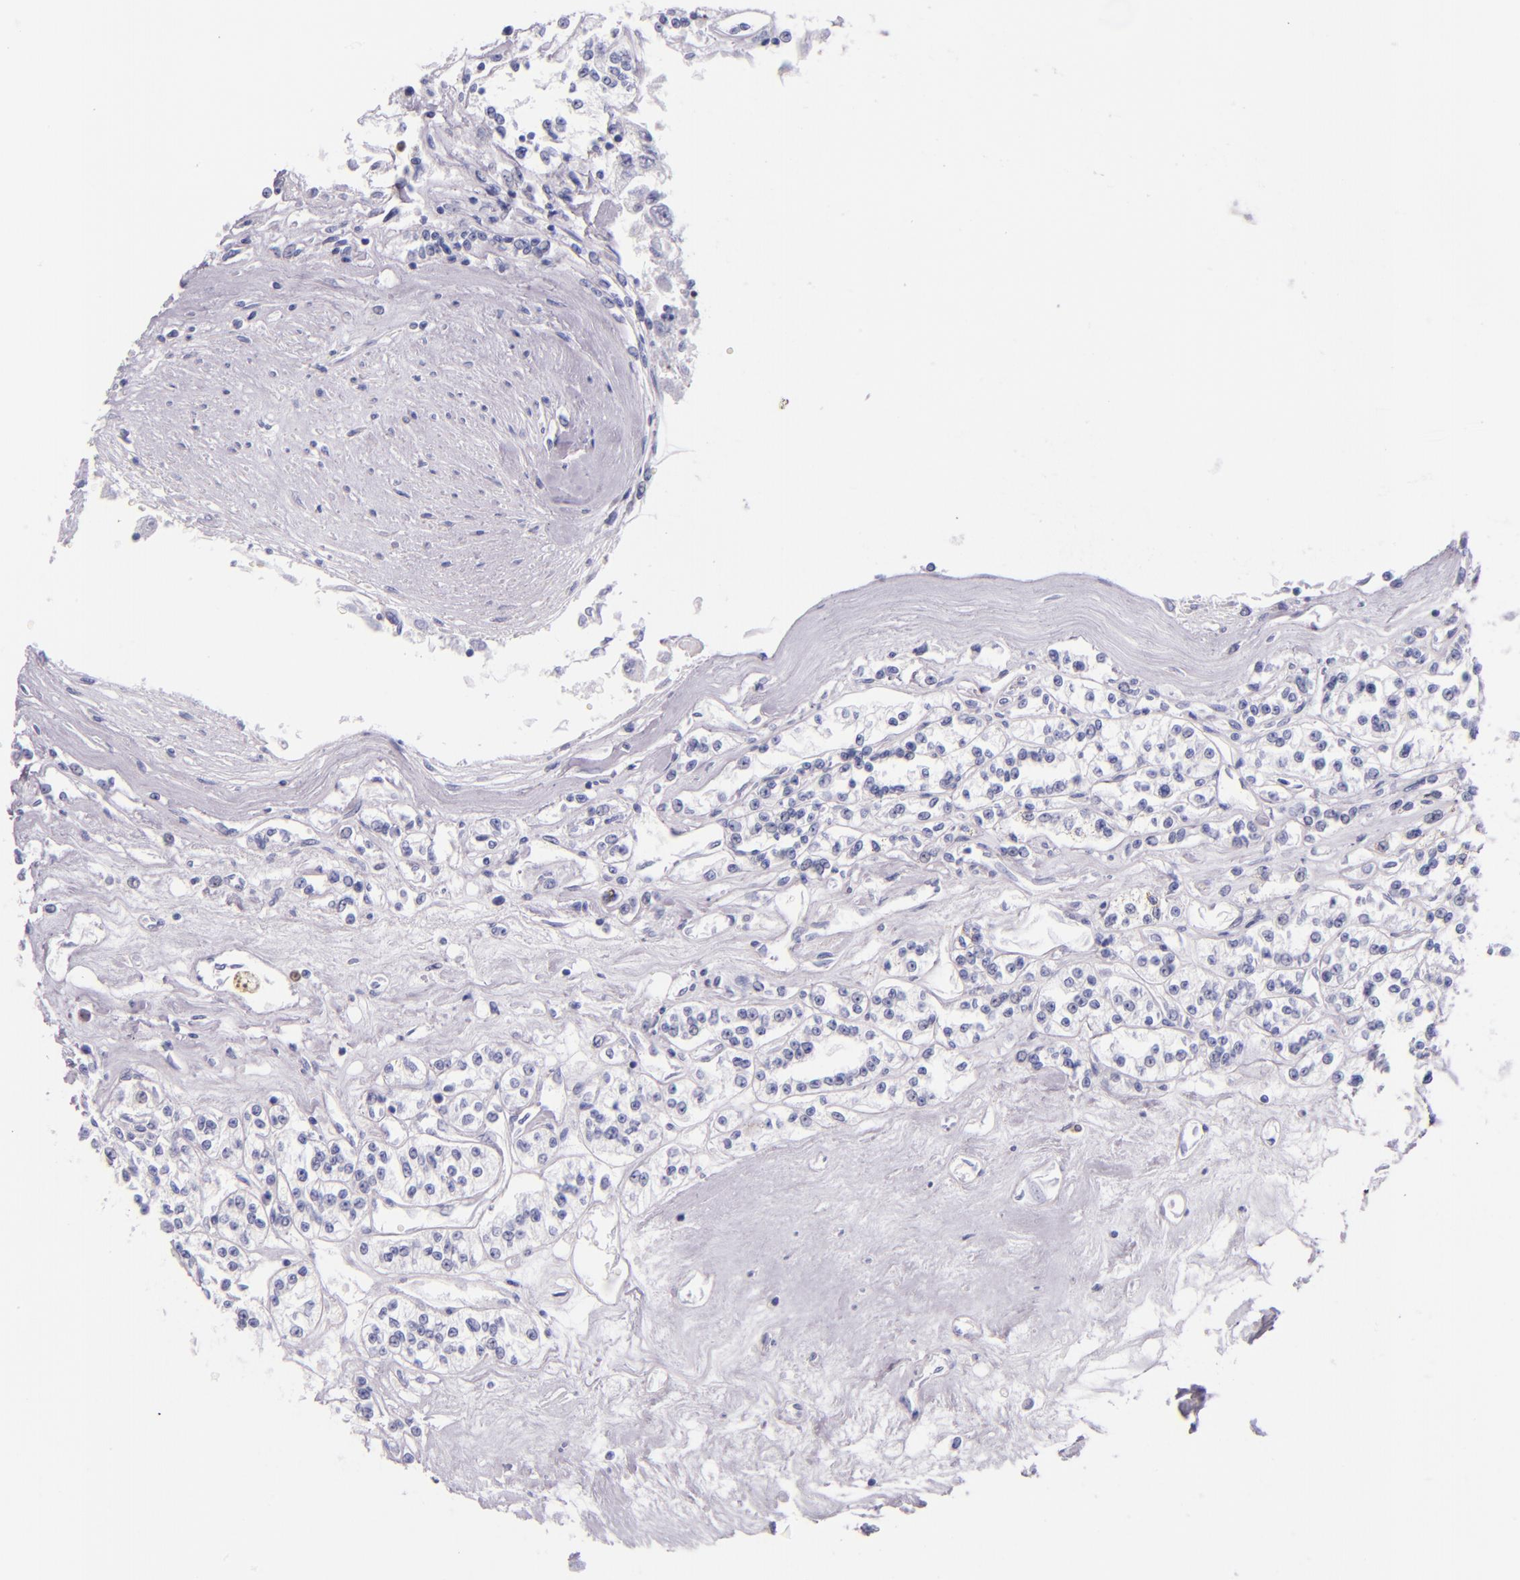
{"staining": {"intensity": "negative", "quantity": "none", "location": "none"}, "tissue": "renal cancer", "cell_type": "Tumor cells", "image_type": "cancer", "snomed": [{"axis": "morphology", "description": "Adenocarcinoma, NOS"}, {"axis": "topography", "description": "Kidney"}], "caption": "This histopathology image is of renal cancer stained with immunohistochemistry to label a protein in brown with the nuclei are counter-stained blue. There is no expression in tumor cells.", "gene": "IRF4", "patient": {"sex": "female", "age": 76}}